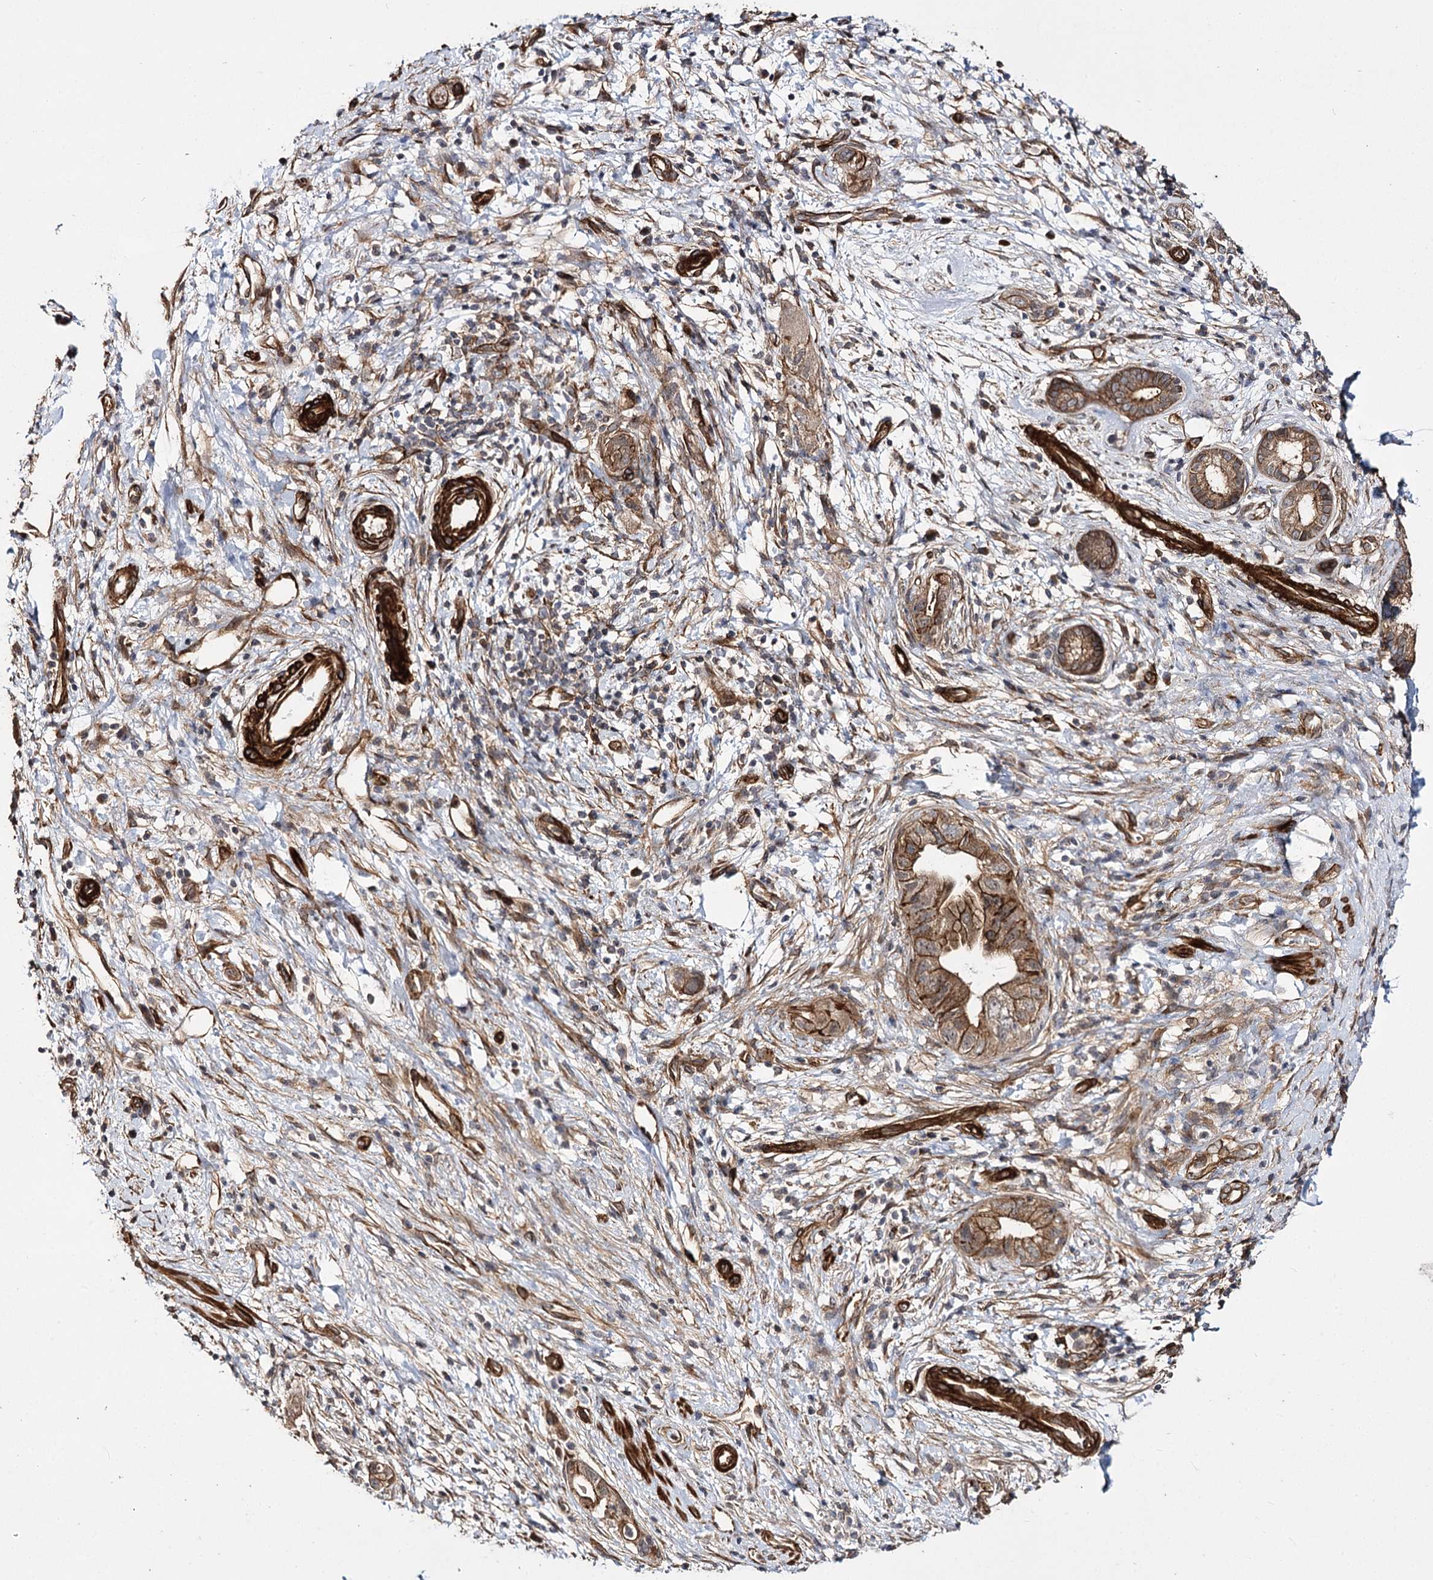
{"staining": {"intensity": "moderate", "quantity": ">75%", "location": "cytoplasmic/membranous"}, "tissue": "pancreatic cancer", "cell_type": "Tumor cells", "image_type": "cancer", "snomed": [{"axis": "morphology", "description": "Adenocarcinoma, NOS"}, {"axis": "topography", "description": "Pancreas"}], "caption": "A high-resolution photomicrograph shows immunohistochemistry (IHC) staining of pancreatic adenocarcinoma, which shows moderate cytoplasmic/membranous staining in approximately >75% of tumor cells.", "gene": "MYO1C", "patient": {"sex": "female", "age": 73}}